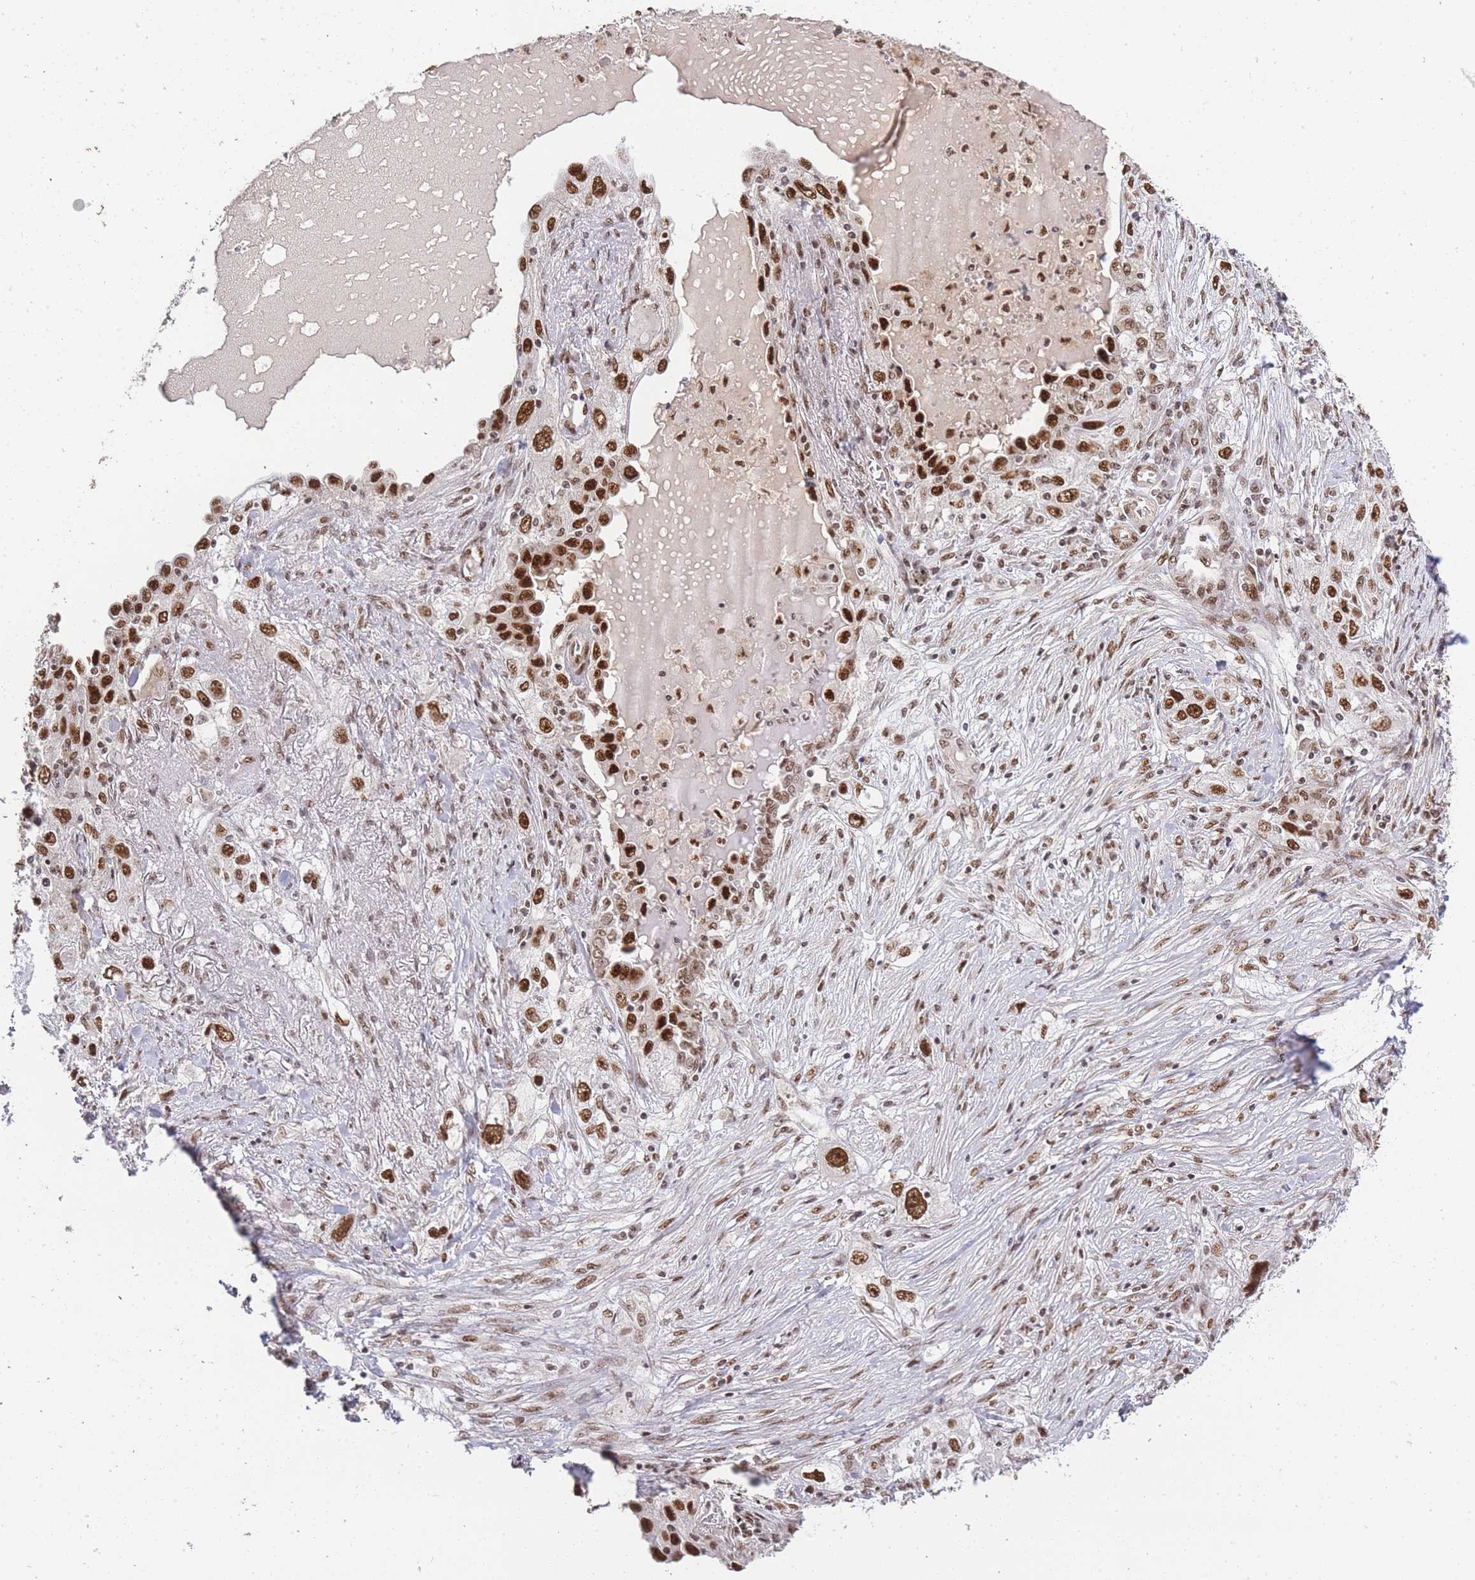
{"staining": {"intensity": "strong", "quantity": ">75%", "location": "nuclear"}, "tissue": "lung cancer", "cell_type": "Tumor cells", "image_type": "cancer", "snomed": [{"axis": "morphology", "description": "Squamous cell carcinoma, NOS"}, {"axis": "topography", "description": "Lung"}], "caption": "Immunohistochemistry photomicrograph of neoplastic tissue: squamous cell carcinoma (lung) stained using IHC exhibits high levels of strong protein expression localized specifically in the nuclear of tumor cells, appearing as a nuclear brown color.", "gene": "PRKDC", "patient": {"sex": "female", "age": 69}}